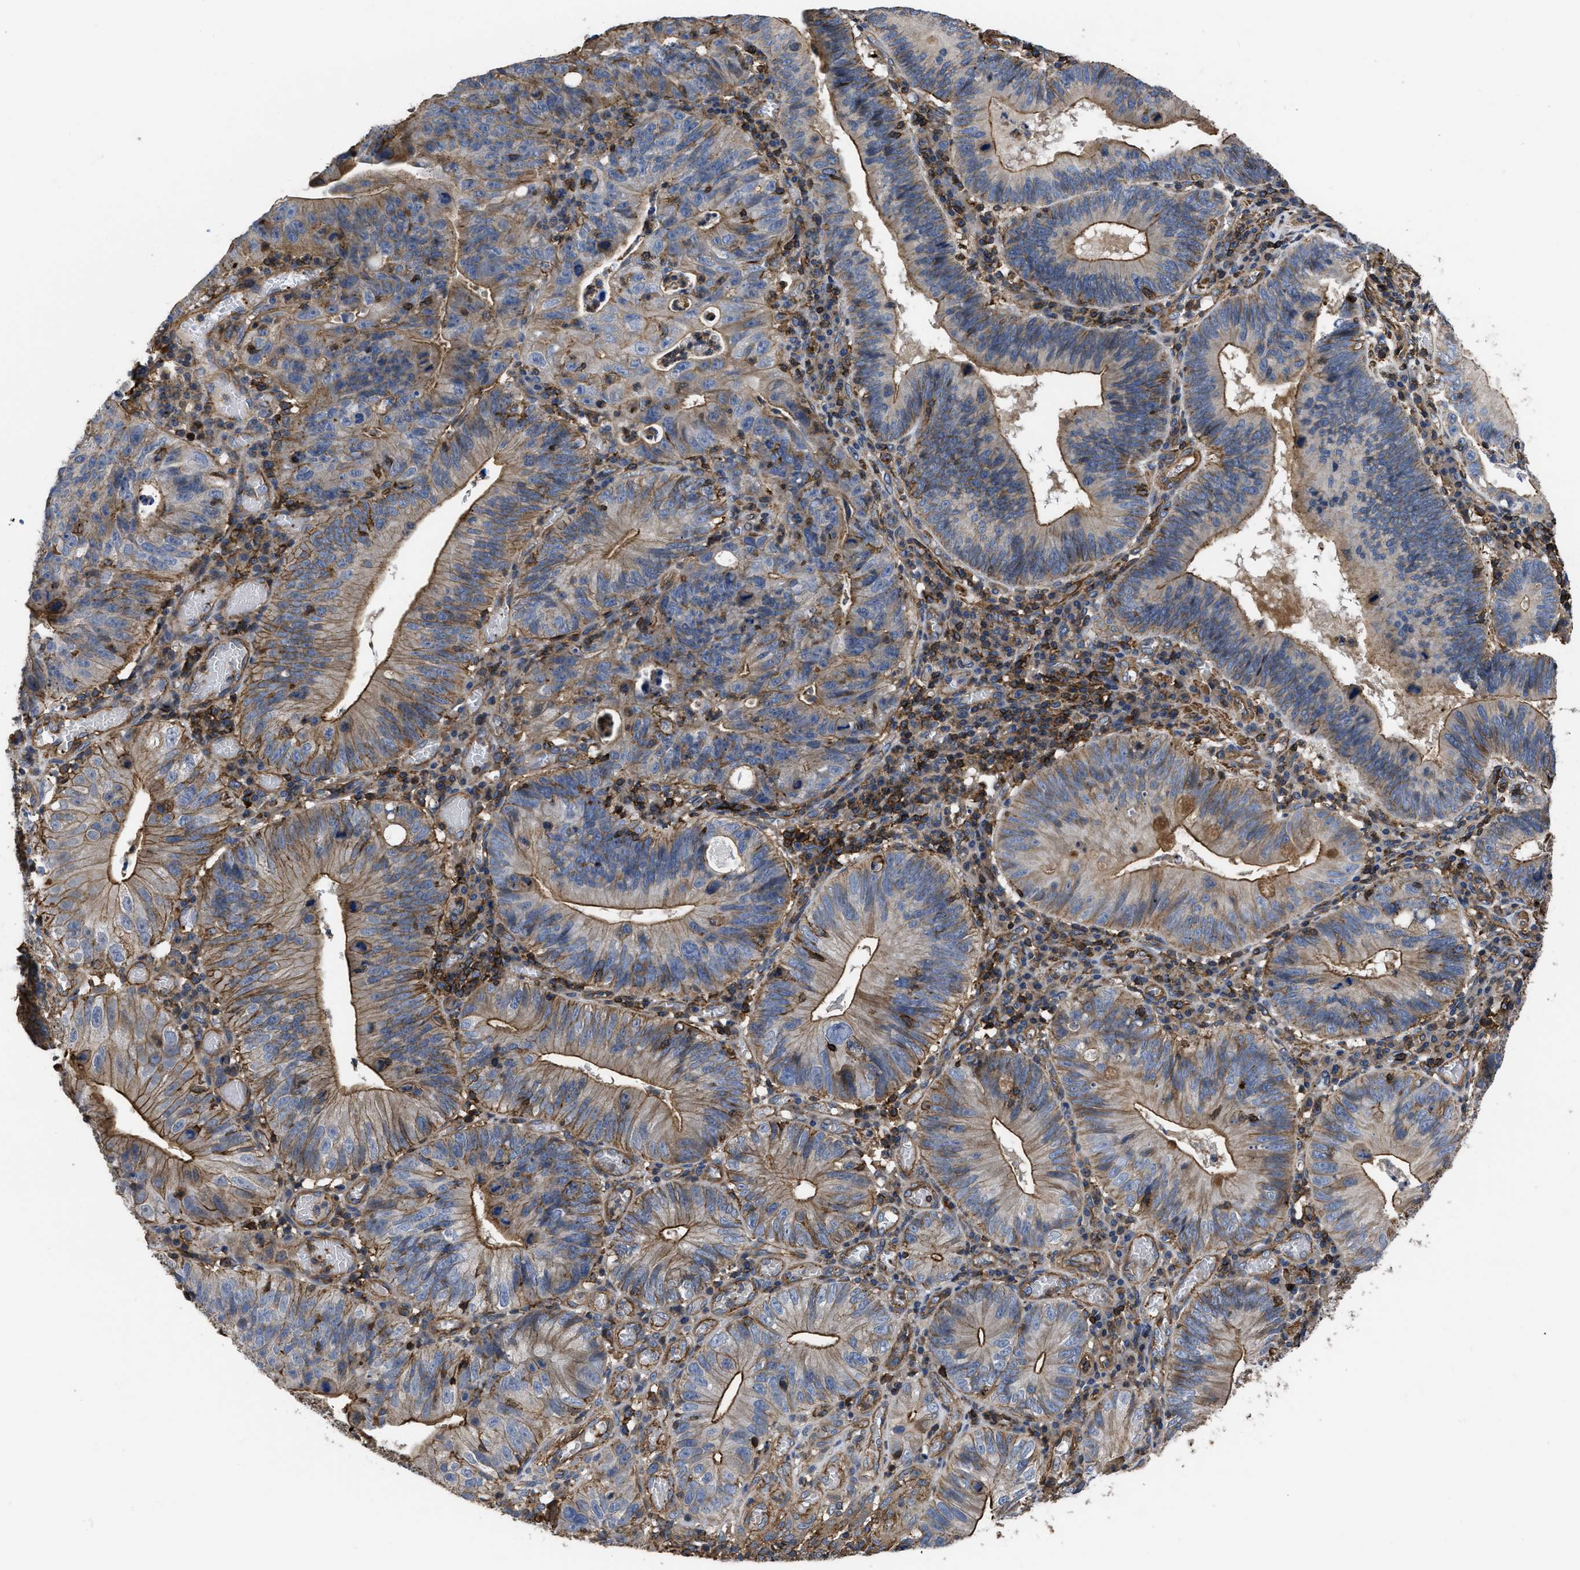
{"staining": {"intensity": "moderate", "quantity": ">75%", "location": "cytoplasmic/membranous"}, "tissue": "stomach cancer", "cell_type": "Tumor cells", "image_type": "cancer", "snomed": [{"axis": "morphology", "description": "Adenocarcinoma, NOS"}, {"axis": "topography", "description": "Stomach"}], "caption": "Moderate cytoplasmic/membranous protein expression is present in about >75% of tumor cells in stomach adenocarcinoma.", "gene": "SCUBE2", "patient": {"sex": "male", "age": 59}}